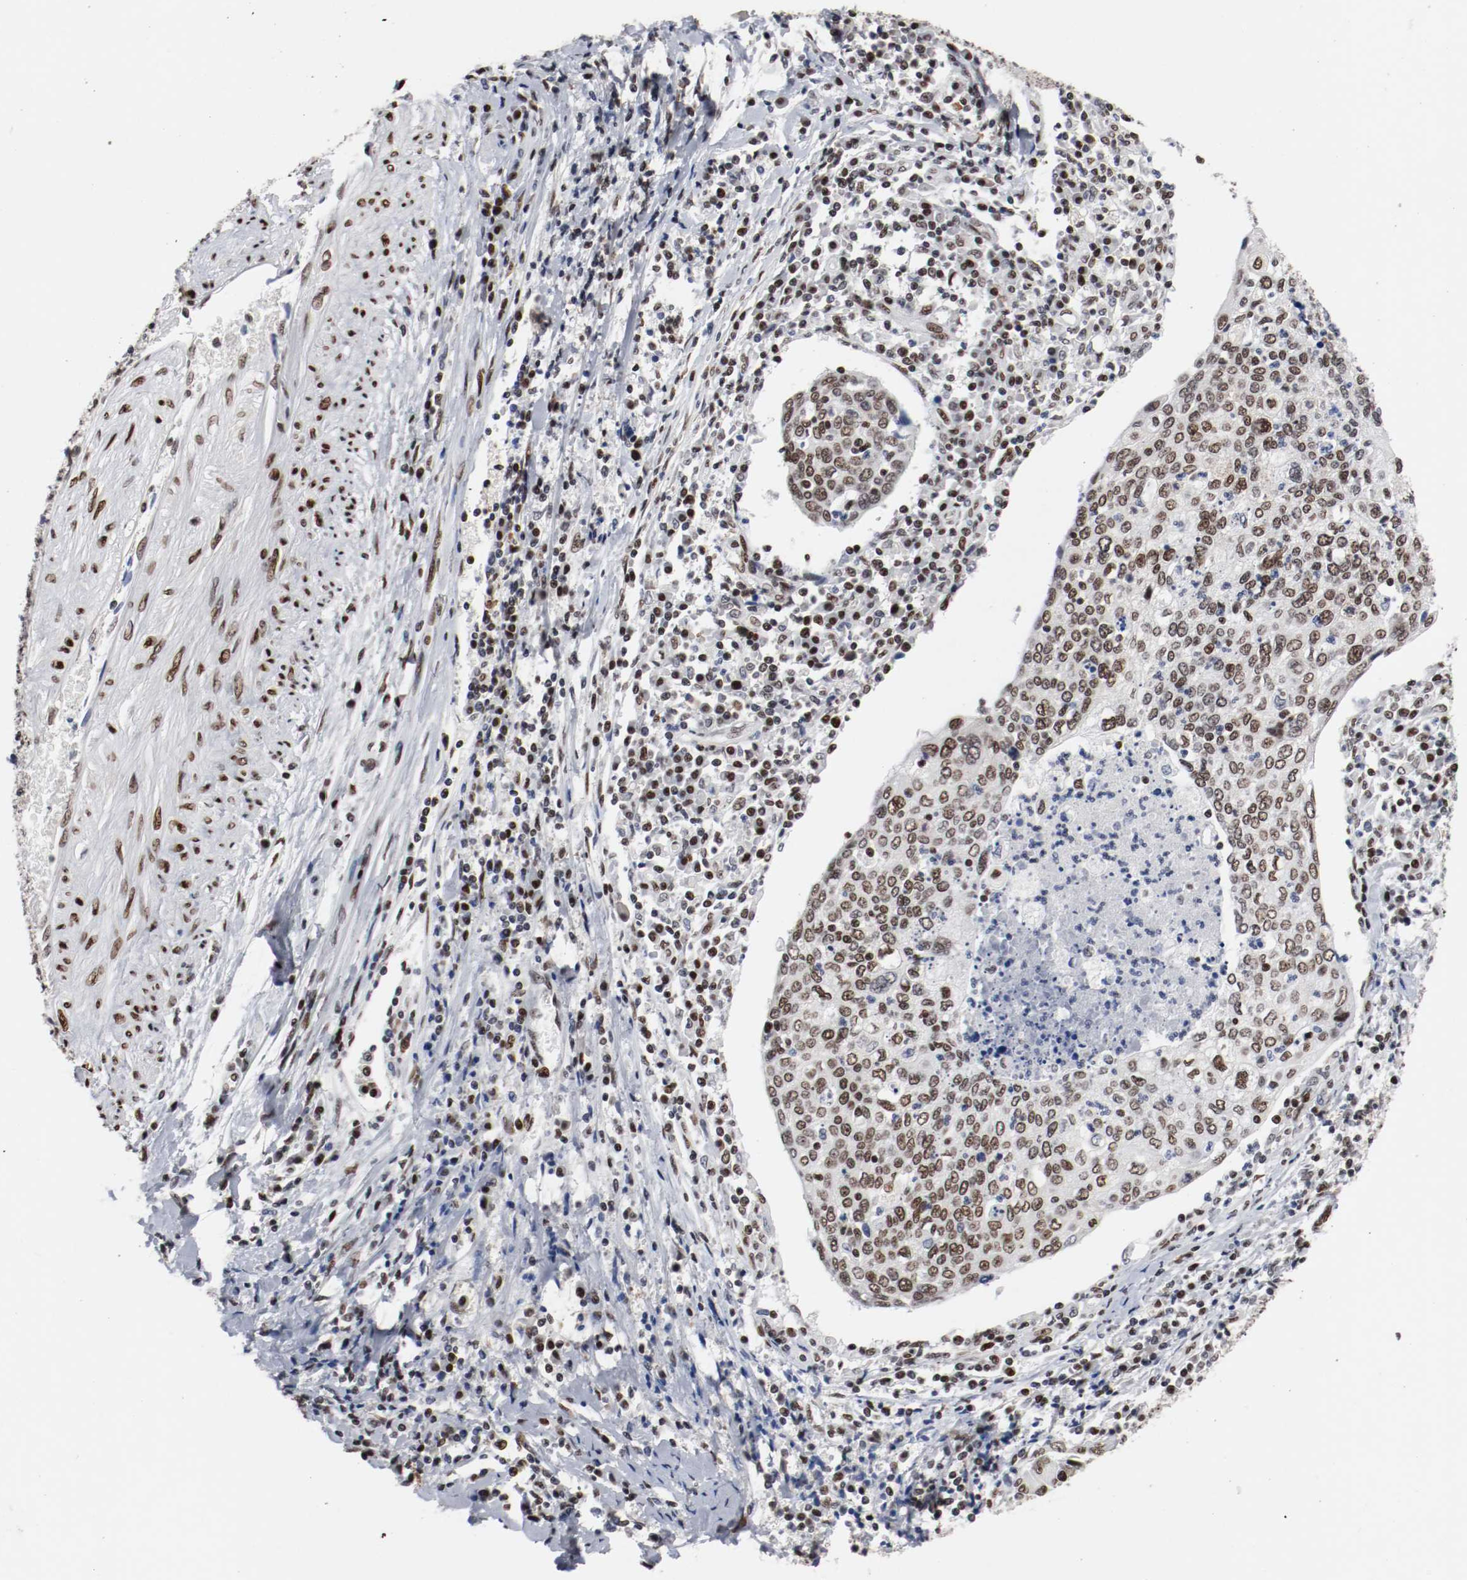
{"staining": {"intensity": "moderate", "quantity": ">75%", "location": "nuclear"}, "tissue": "cervical cancer", "cell_type": "Tumor cells", "image_type": "cancer", "snomed": [{"axis": "morphology", "description": "Squamous cell carcinoma, NOS"}, {"axis": "topography", "description": "Cervix"}], "caption": "Immunohistochemical staining of human squamous cell carcinoma (cervical) shows medium levels of moderate nuclear protein staining in about >75% of tumor cells. (brown staining indicates protein expression, while blue staining denotes nuclei).", "gene": "MEF2D", "patient": {"sex": "female", "age": 40}}